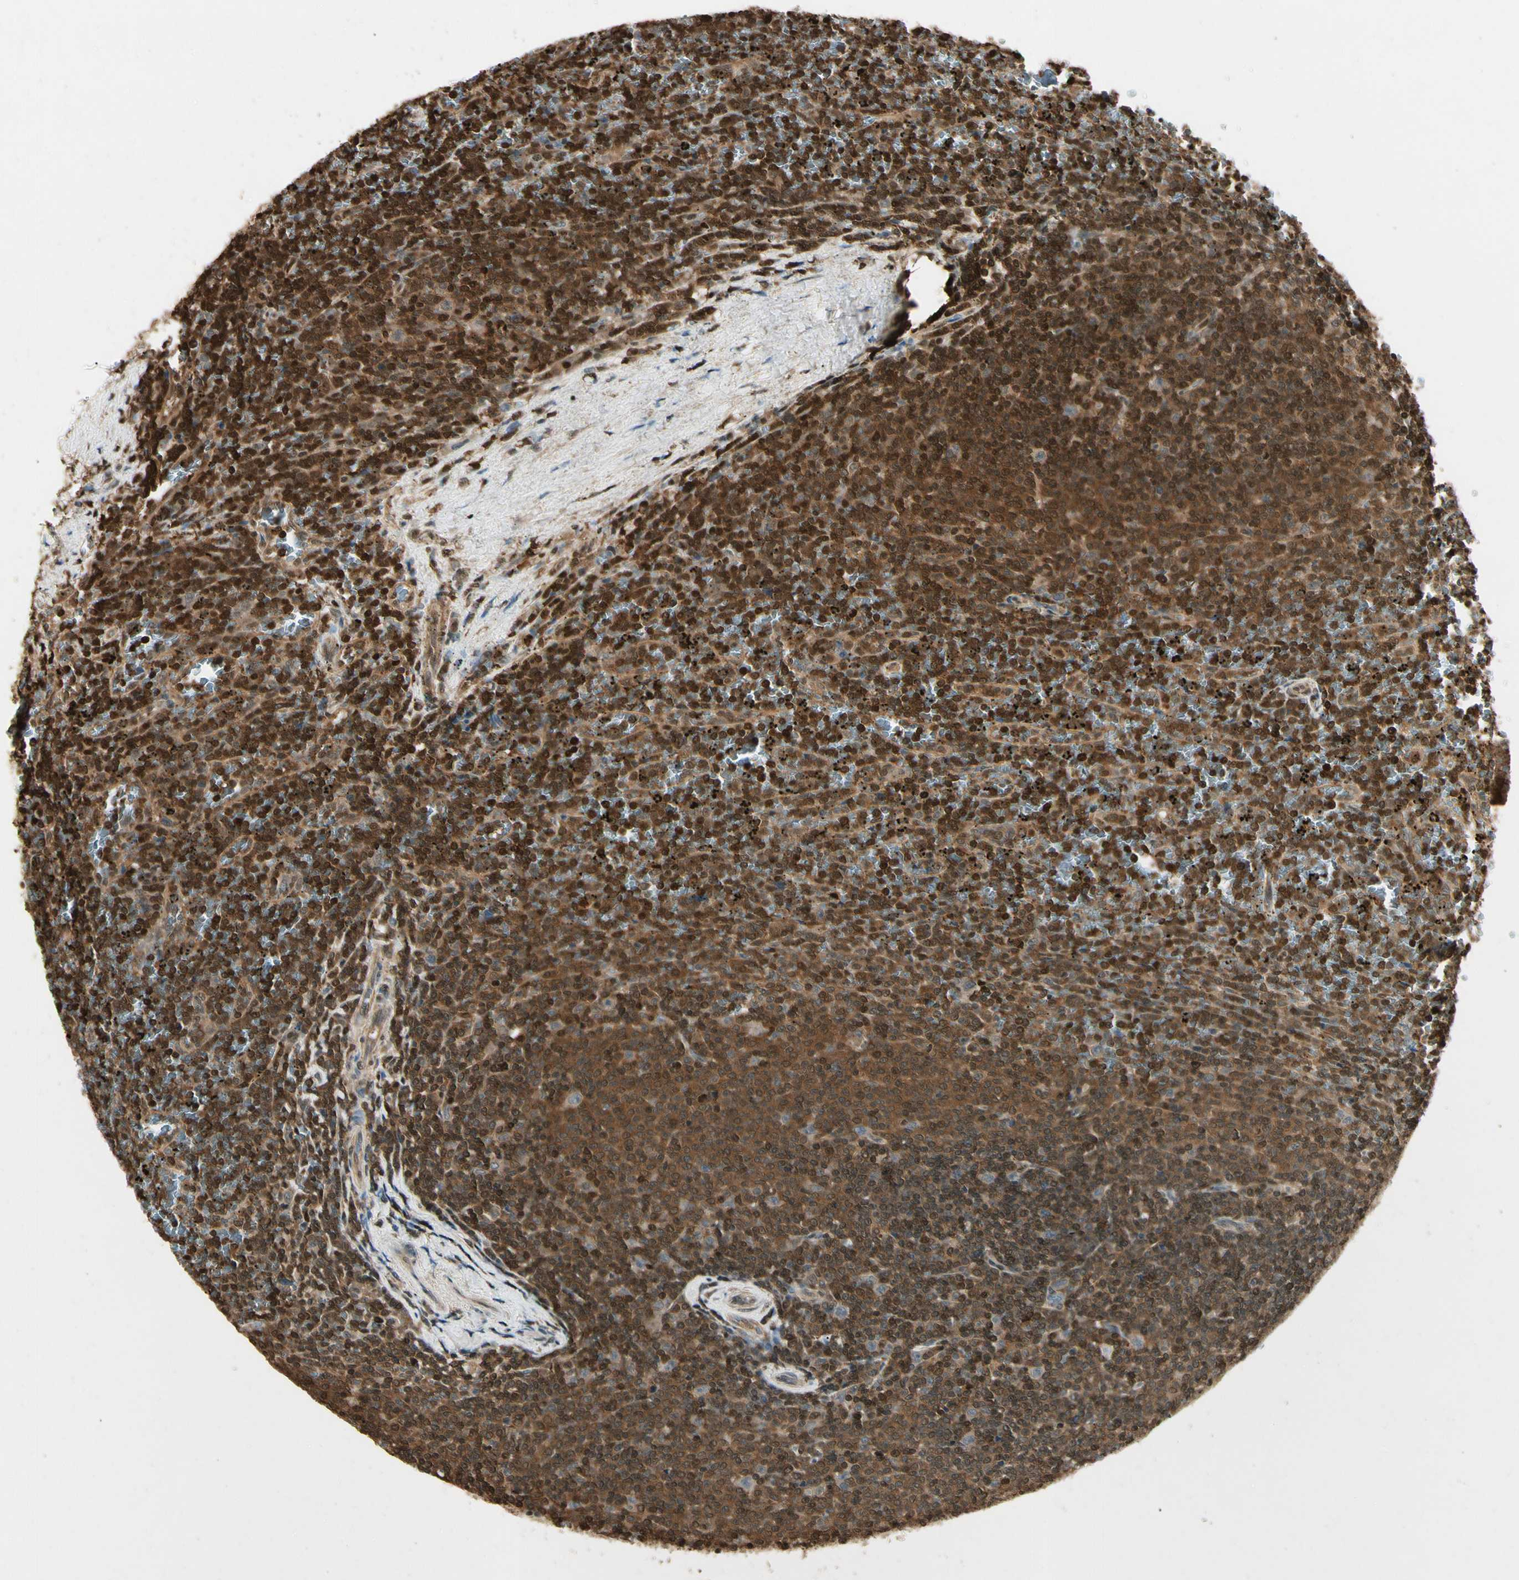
{"staining": {"intensity": "strong", "quantity": ">75%", "location": "nuclear"}, "tissue": "lymphoma", "cell_type": "Tumor cells", "image_type": "cancer", "snomed": [{"axis": "morphology", "description": "Malignant lymphoma, non-Hodgkin's type, Low grade"}, {"axis": "topography", "description": "Spleen"}], "caption": "The micrograph exhibits immunohistochemical staining of low-grade malignant lymphoma, non-Hodgkin's type. There is strong nuclear positivity is present in about >75% of tumor cells.", "gene": "YWHAQ", "patient": {"sex": "female", "age": 77}}